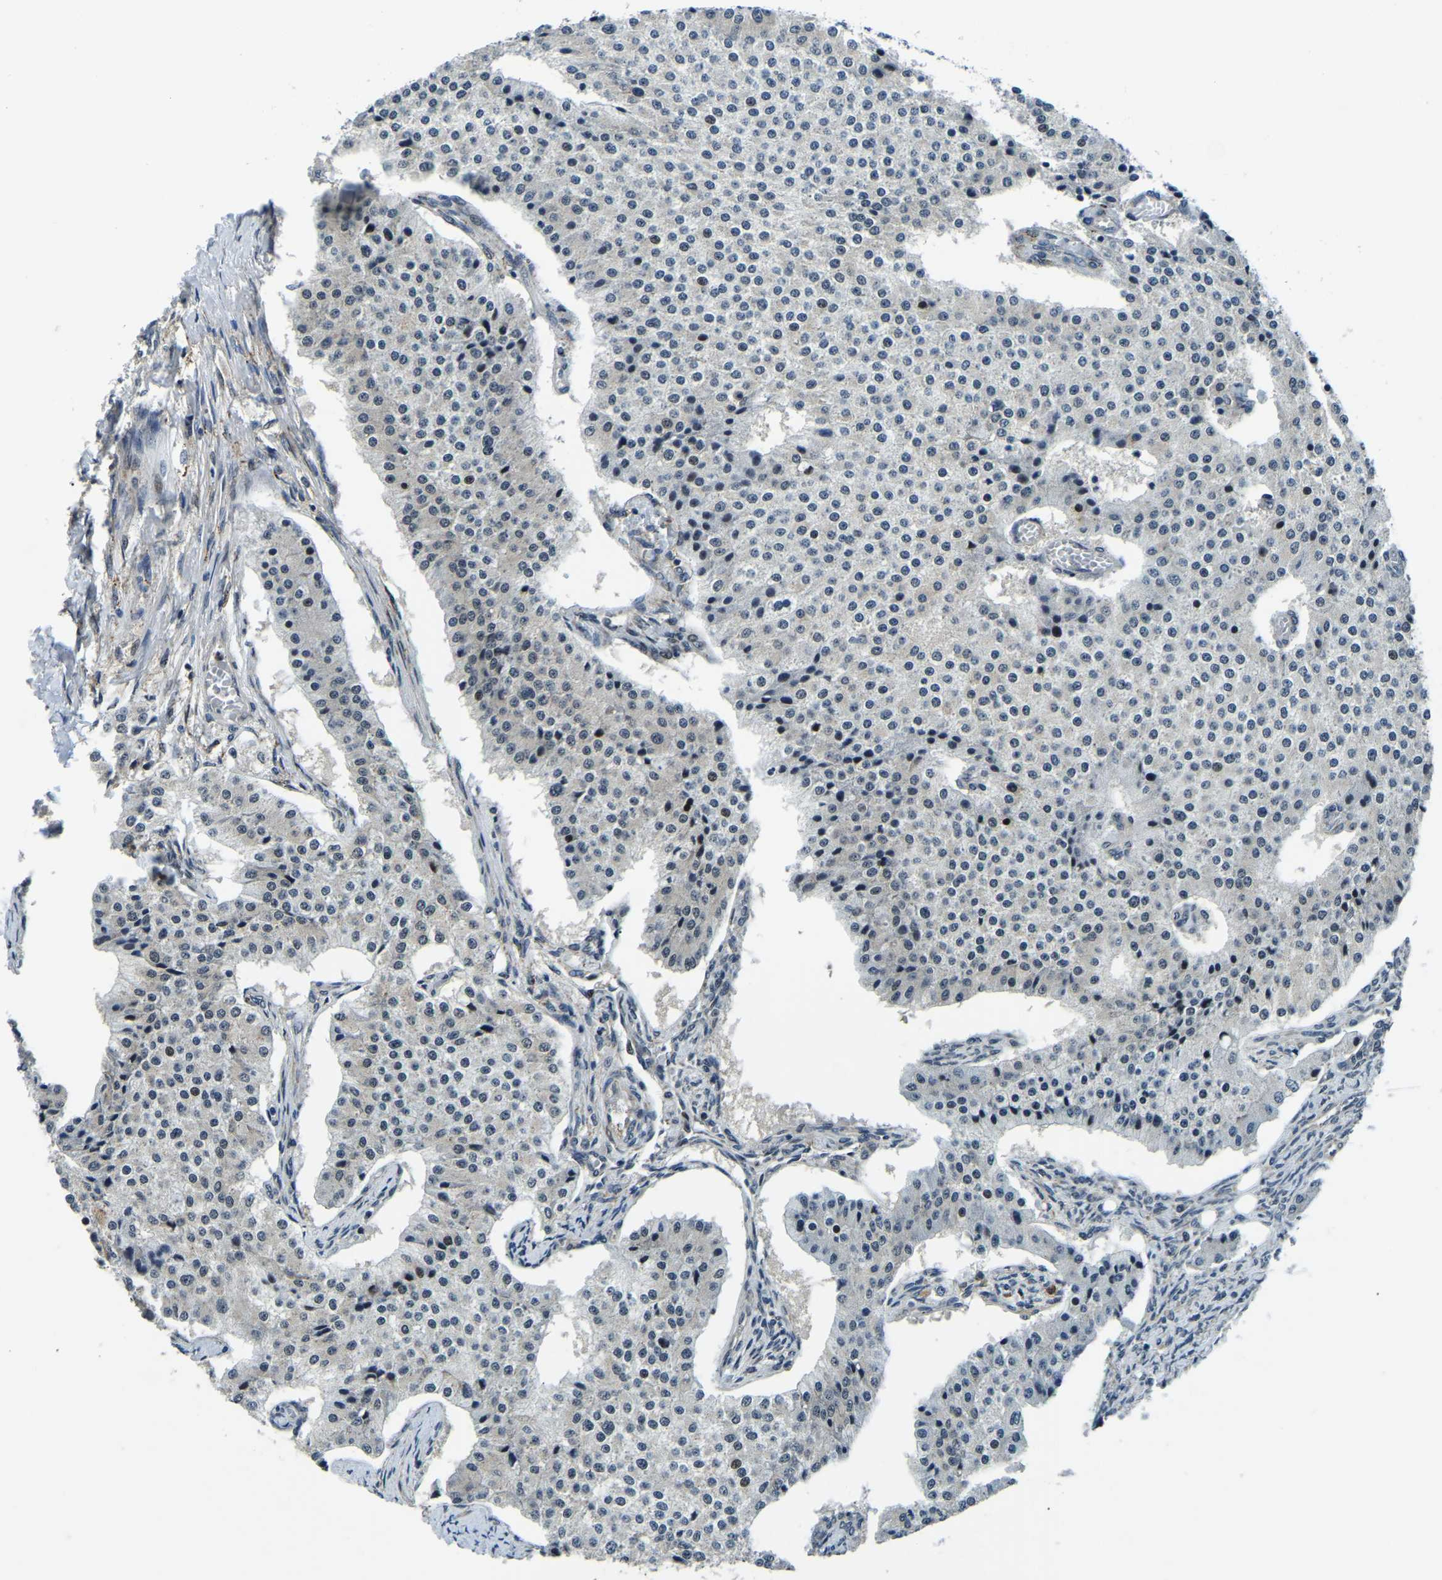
{"staining": {"intensity": "moderate", "quantity": "<25%", "location": "nuclear"}, "tissue": "carcinoid", "cell_type": "Tumor cells", "image_type": "cancer", "snomed": [{"axis": "morphology", "description": "Carcinoid, malignant, NOS"}, {"axis": "topography", "description": "Colon"}], "caption": "Carcinoid stained with immunohistochemistry shows moderate nuclear staining in about <25% of tumor cells.", "gene": "ING2", "patient": {"sex": "female", "age": 52}}